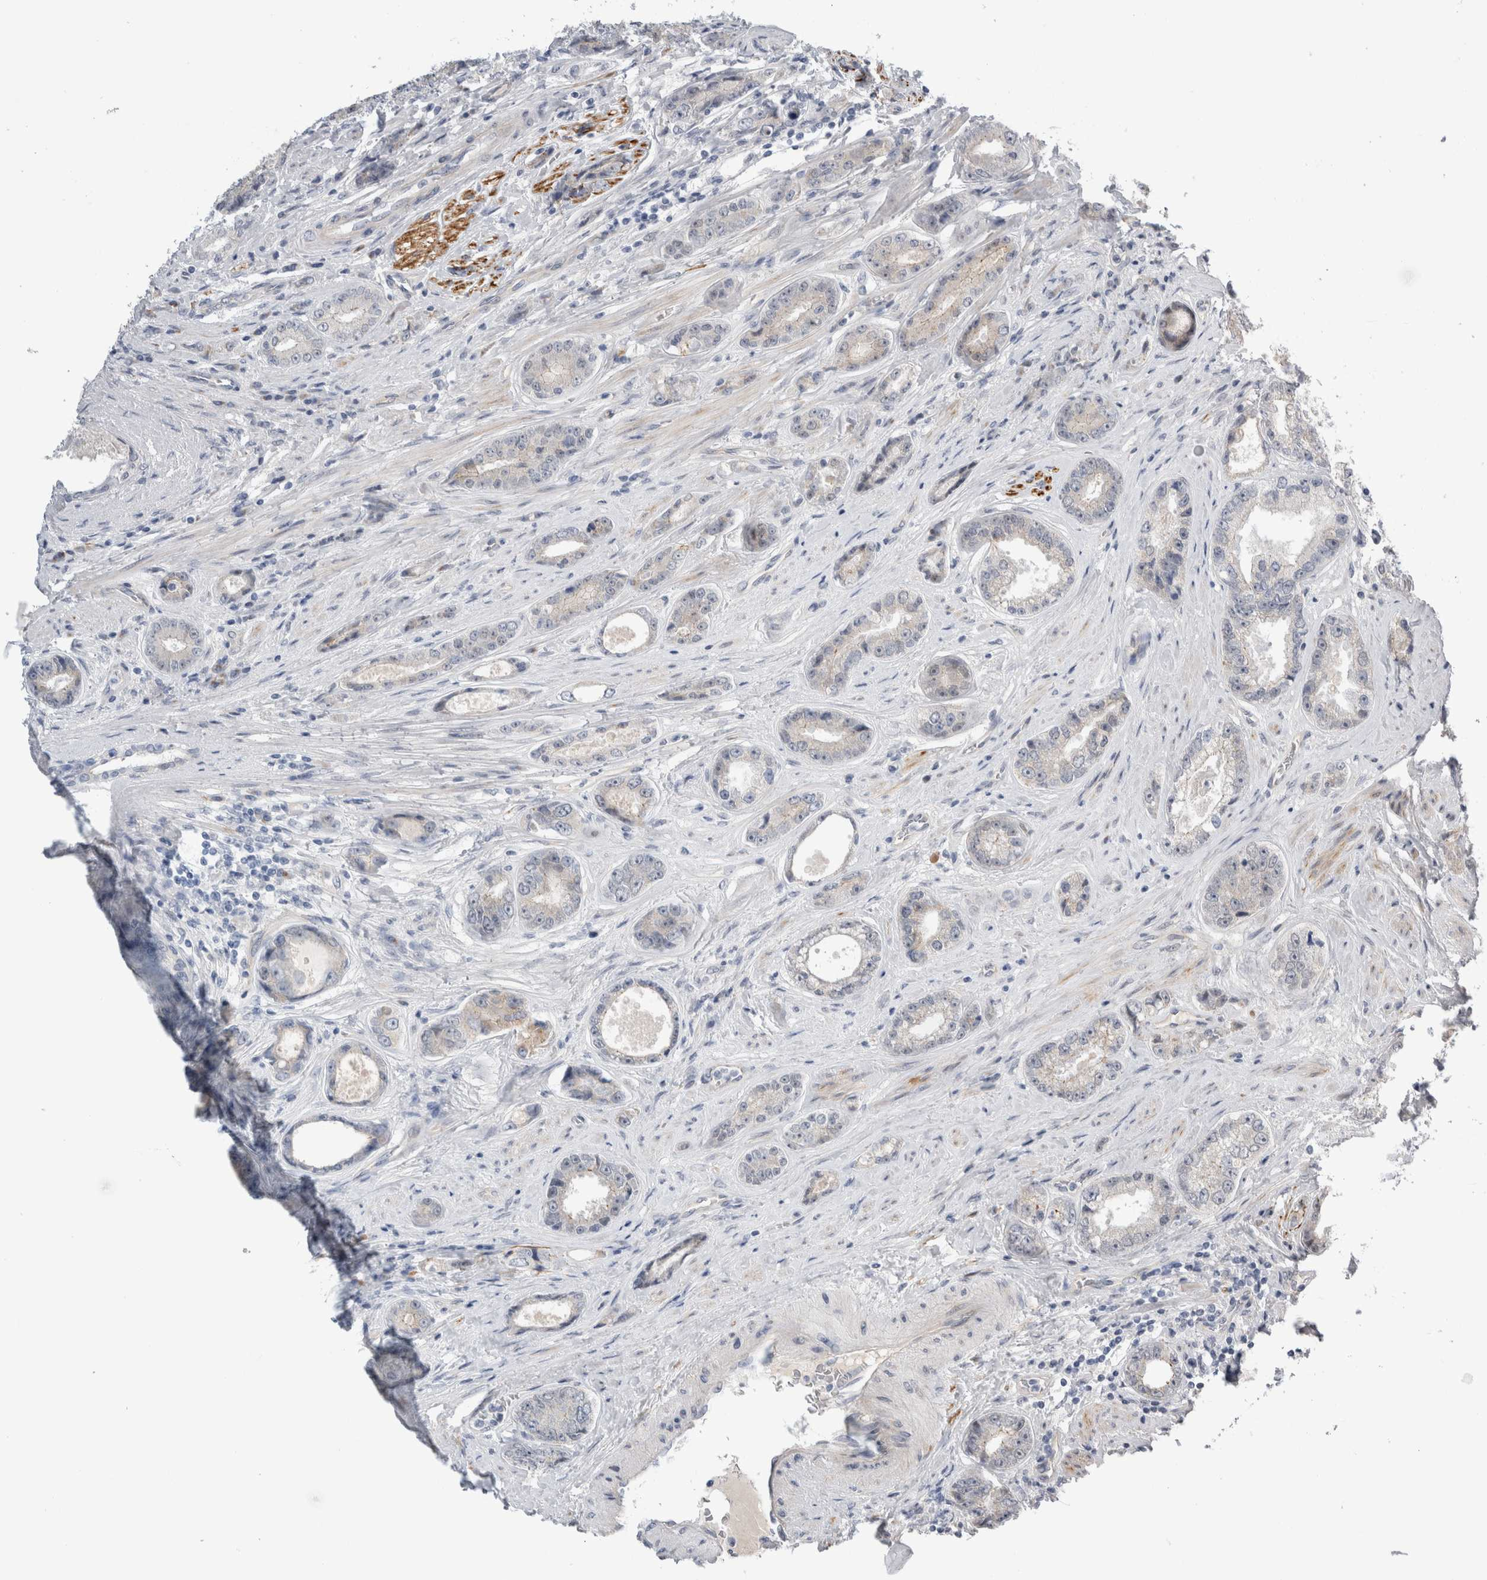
{"staining": {"intensity": "negative", "quantity": "none", "location": "none"}, "tissue": "prostate cancer", "cell_type": "Tumor cells", "image_type": "cancer", "snomed": [{"axis": "morphology", "description": "Adenocarcinoma, High grade"}, {"axis": "topography", "description": "Prostate"}], "caption": "Immunohistochemical staining of human prostate cancer (high-grade adenocarcinoma) reveals no significant staining in tumor cells. (Immunohistochemistry (ihc), brightfield microscopy, high magnification).", "gene": "TAFA5", "patient": {"sex": "male", "age": 61}}